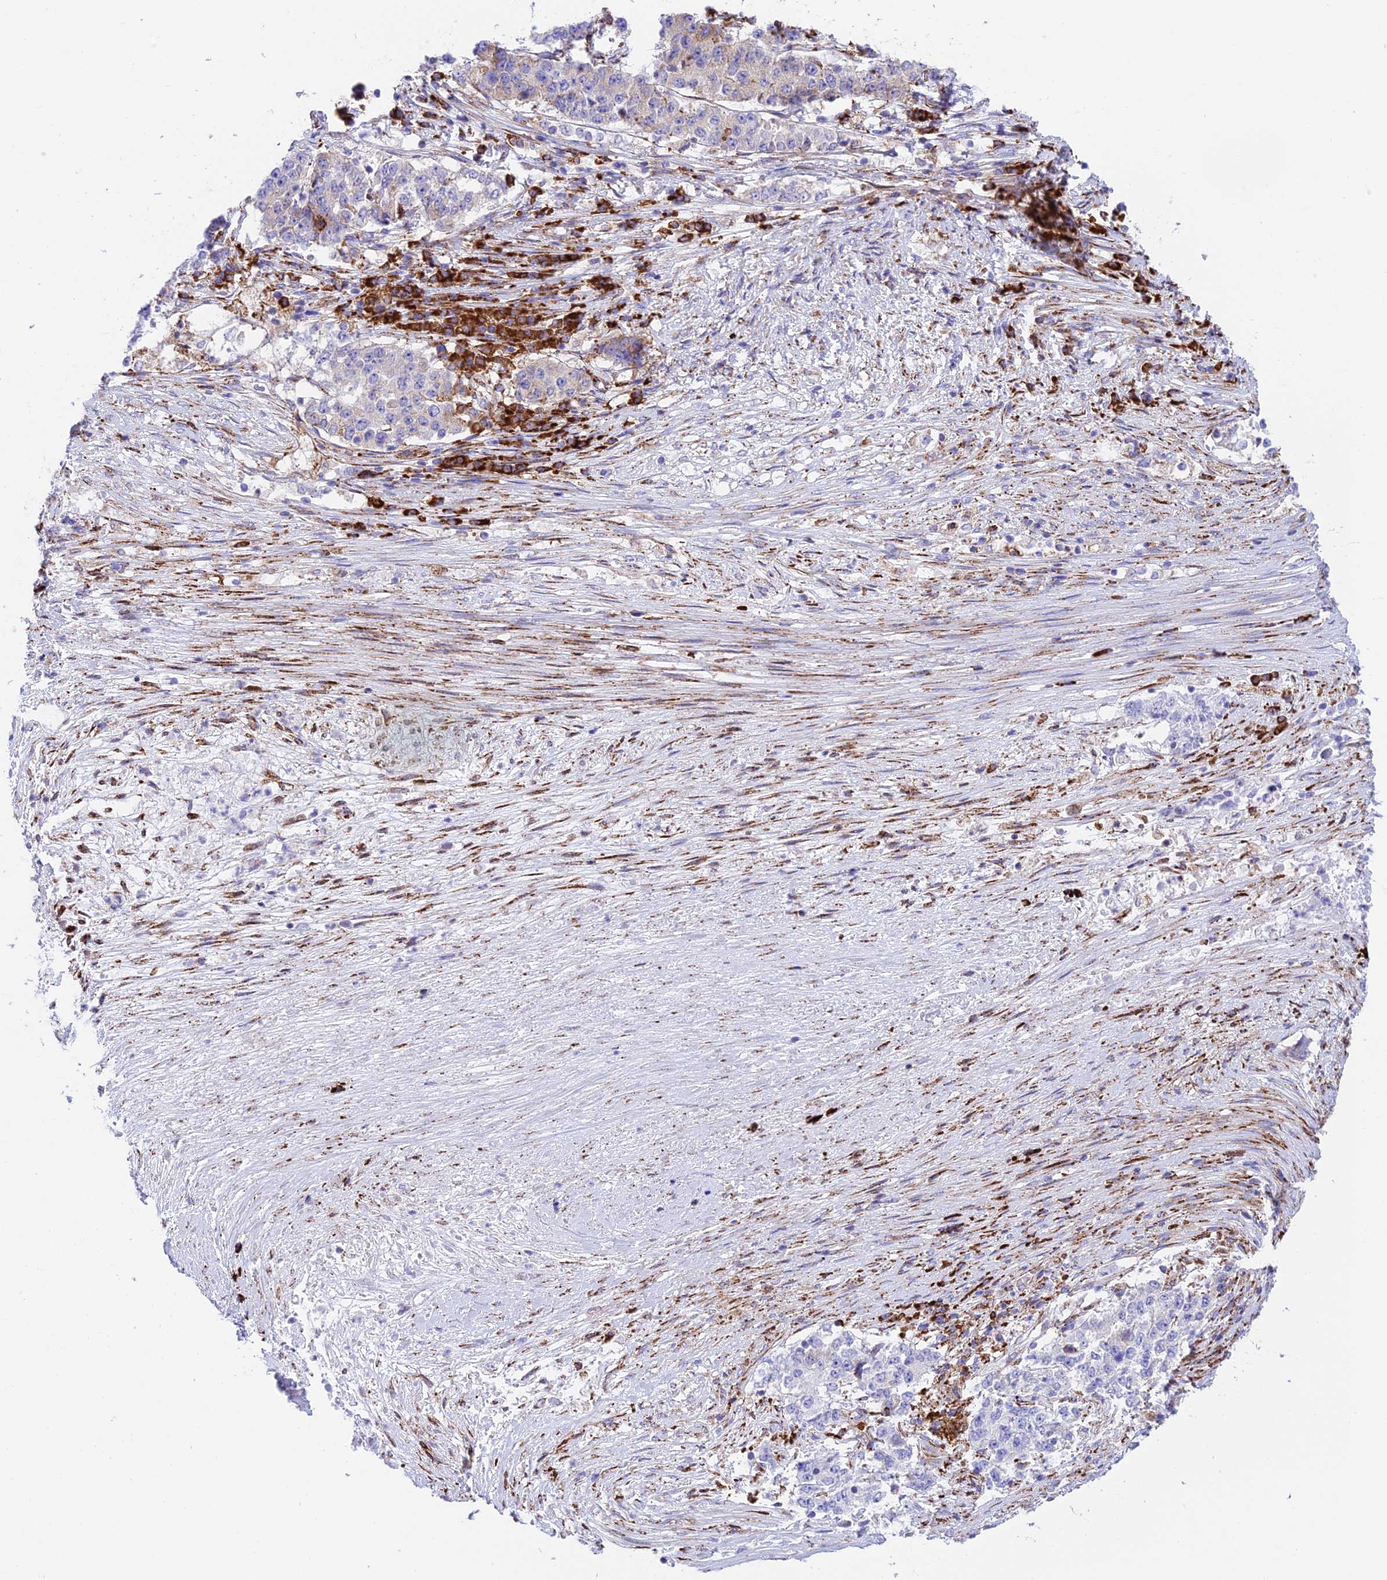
{"staining": {"intensity": "negative", "quantity": "none", "location": "none"}, "tissue": "stomach cancer", "cell_type": "Tumor cells", "image_type": "cancer", "snomed": [{"axis": "morphology", "description": "Adenocarcinoma, NOS"}, {"axis": "topography", "description": "Stomach"}], "caption": "Photomicrograph shows no protein positivity in tumor cells of stomach adenocarcinoma tissue.", "gene": "TUBGCP6", "patient": {"sex": "male", "age": 59}}